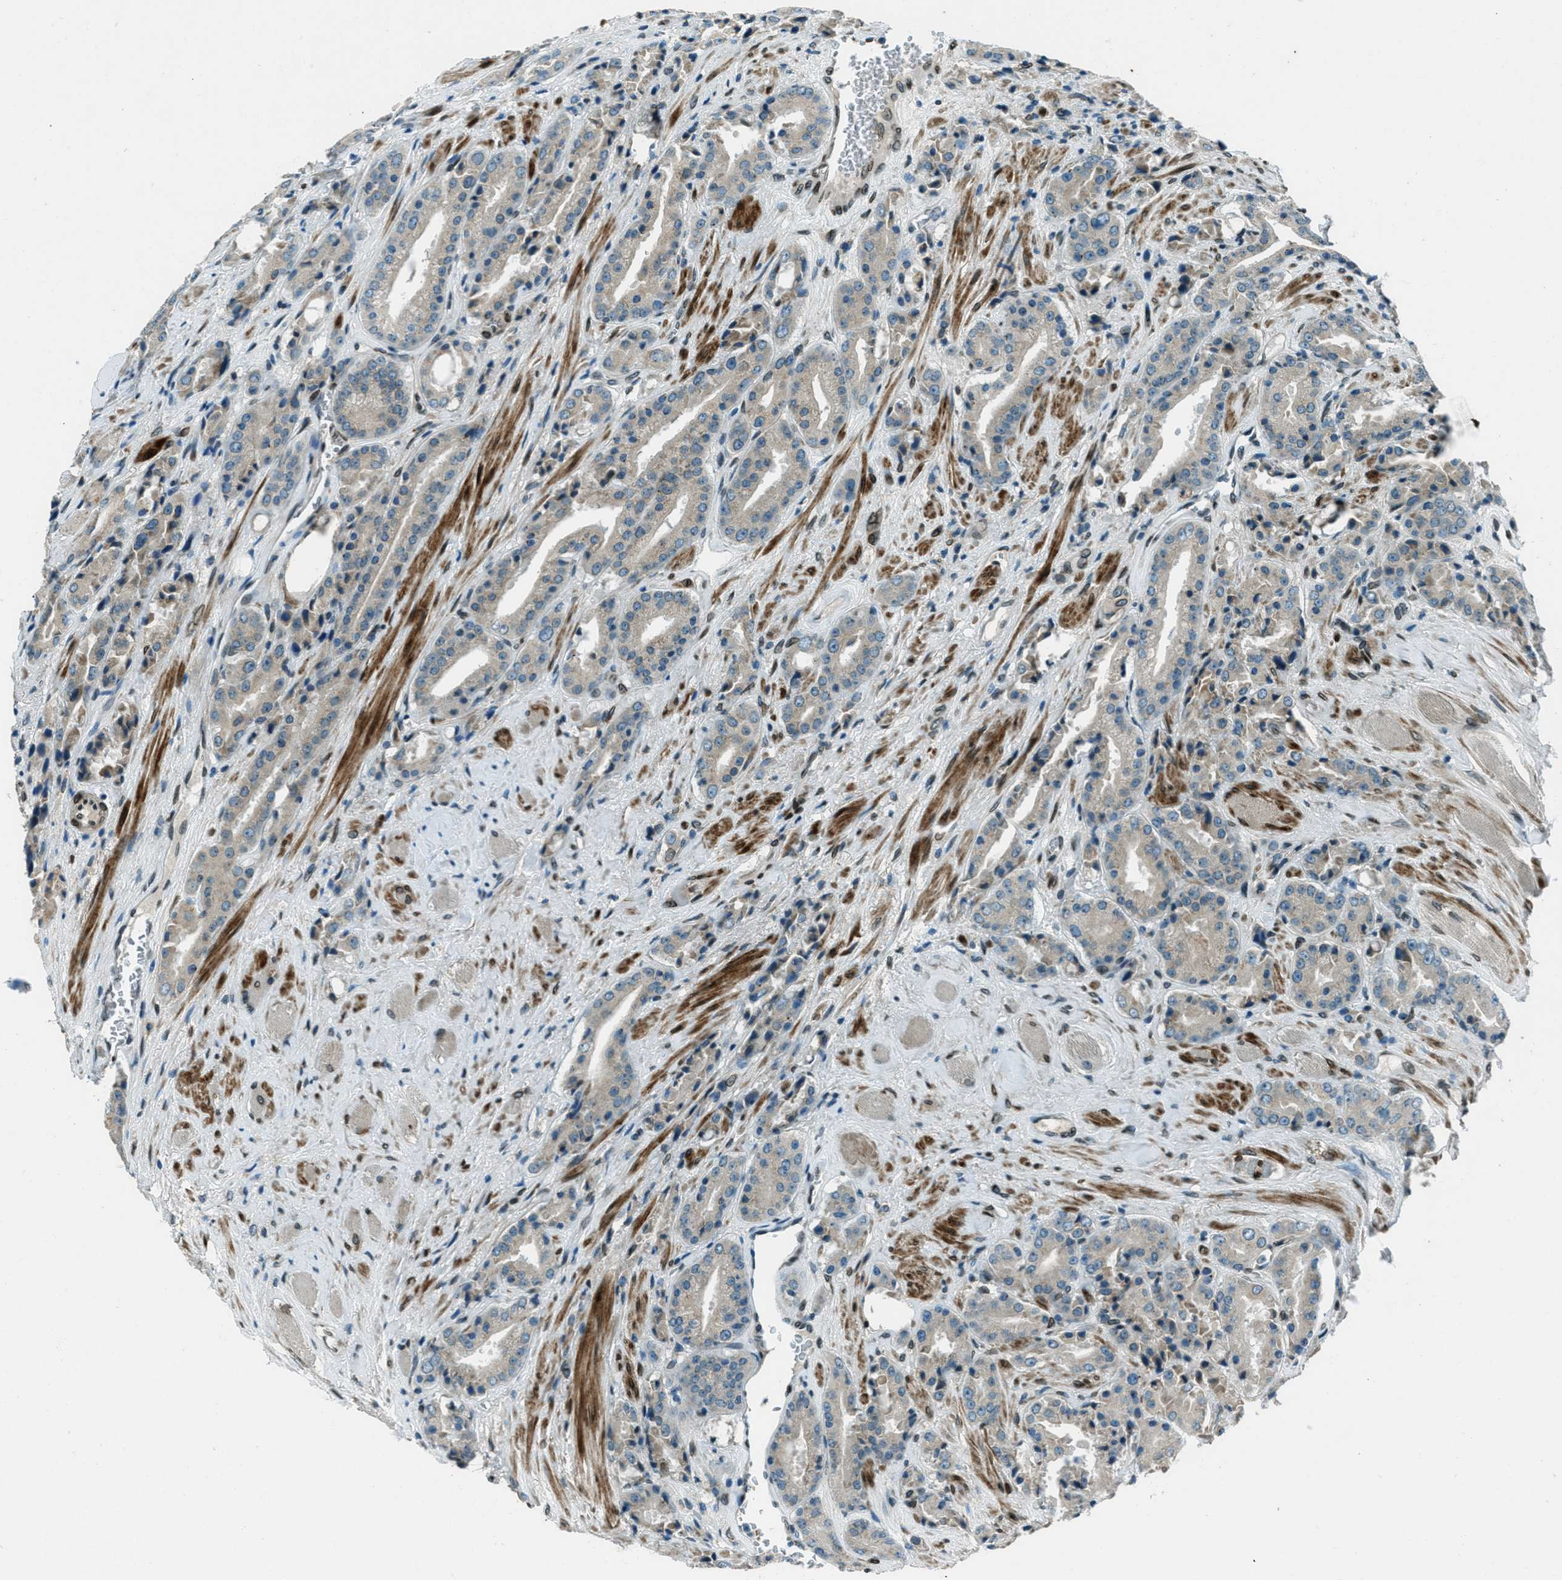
{"staining": {"intensity": "negative", "quantity": "none", "location": "none"}, "tissue": "prostate cancer", "cell_type": "Tumor cells", "image_type": "cancer", "snomed": [{"axis": "morphology", "description": "Adenocarcinoma, High grade"}, {"axis": "topography", "description": "Prostate"}], "caption": "Immunohistochemistry of prostate cancer (high-grade adenocarcinoma) shows no expression in tumor cells. The staining was performed using DAB (3,3'-diaminobenzidine) to visualize the protein expression in brown, while the nuclei were stained in blue with hematoxylin (Magnification: 20x).", "gene": "LEMD2", "patient": {"sex": "male", "age": 71}}